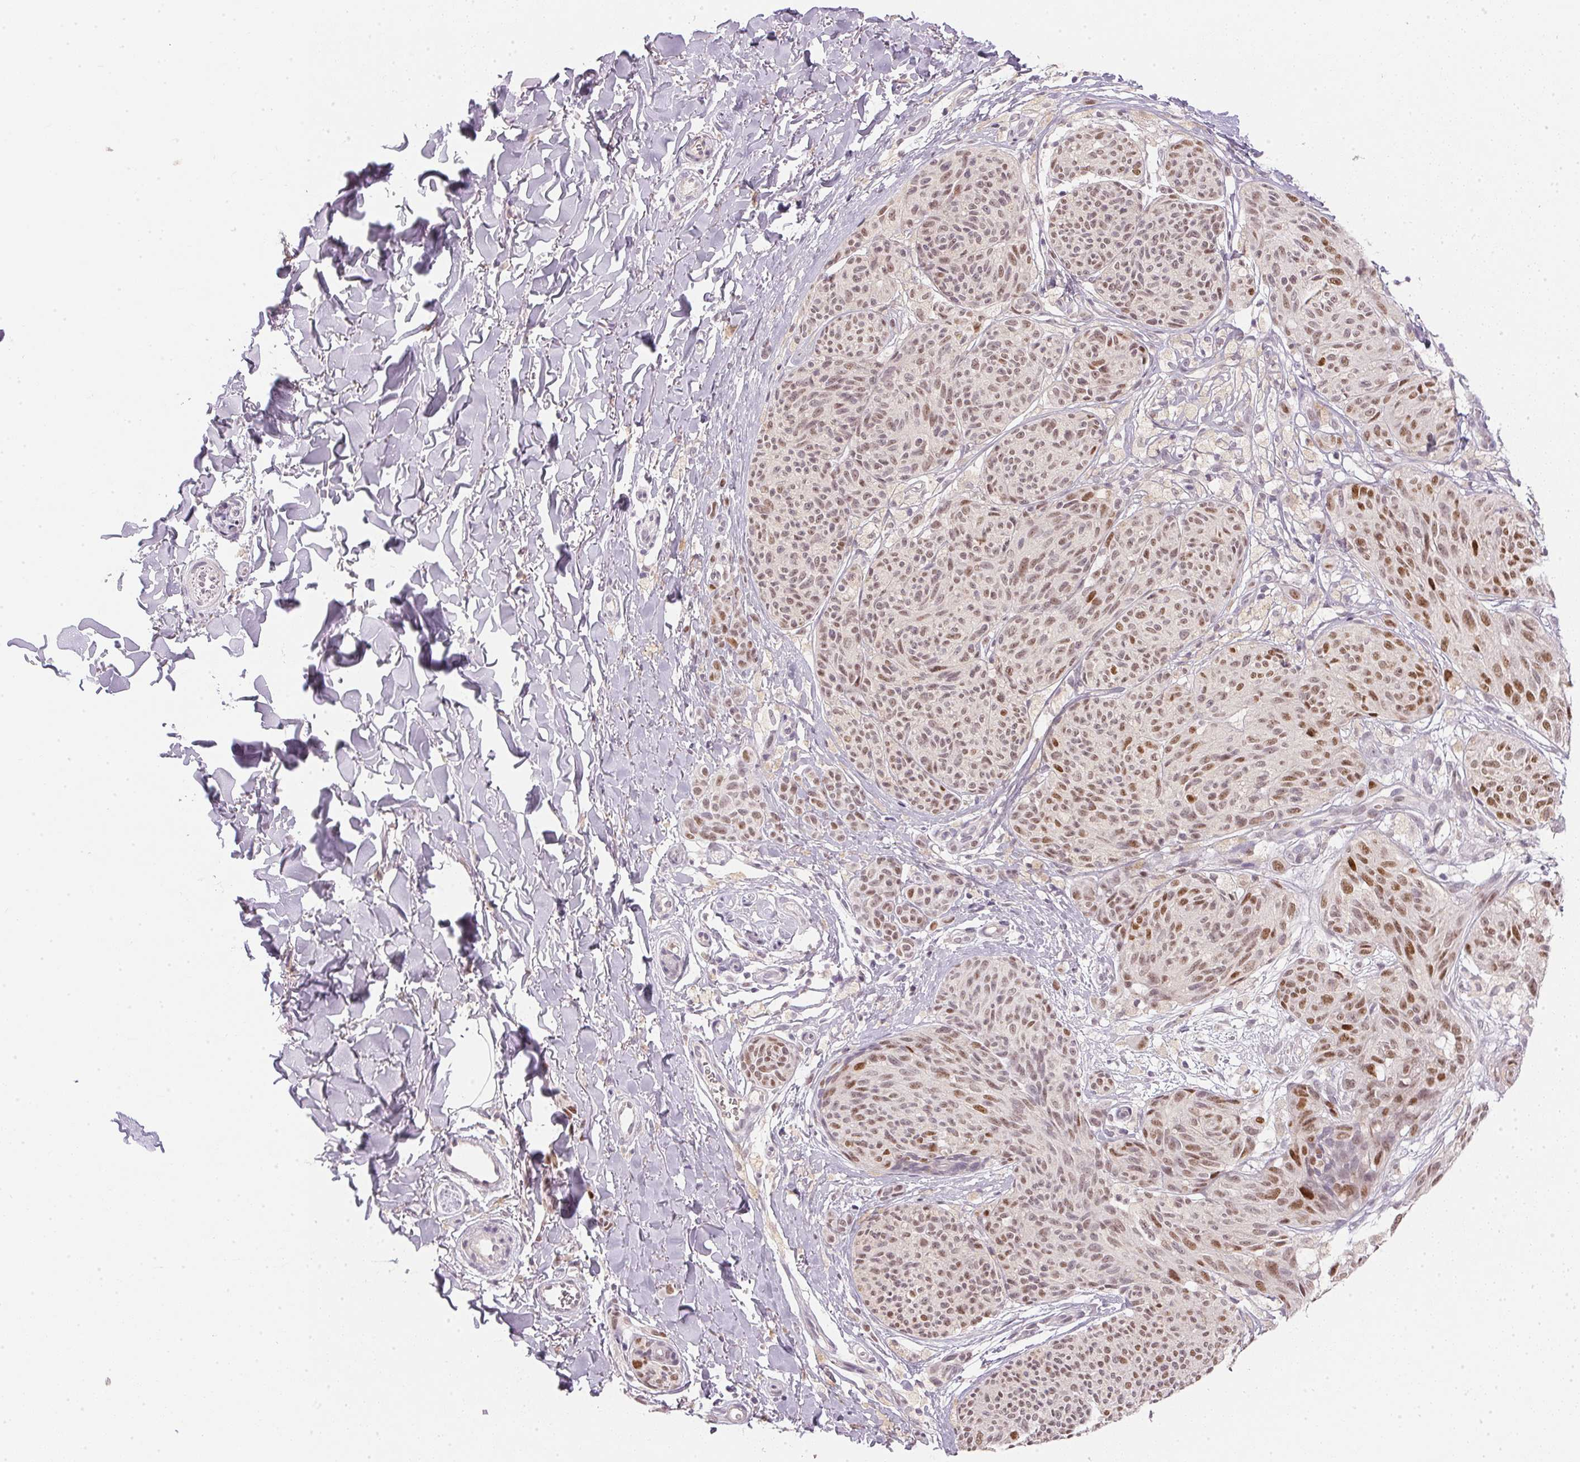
{"staining": {"intensity": "moderate", "quantity": ">75%", "location": "nuclear"}, "tissue": "melanoma", "cell_type": "Tumor cells", "image_type": "cancer", "snomed": [{"axis": "morphology", "description": "Malignant melanoma, NOS"}, {"axis": "topography", "description": "Skin"}], "caption": "Human melanoma stained for a protein (brown) reveals moderate nuclear positive staining in about >75% of tumor cells.", "gene": "POLR3G", "patient": {"sex": "female", "age": 87}}